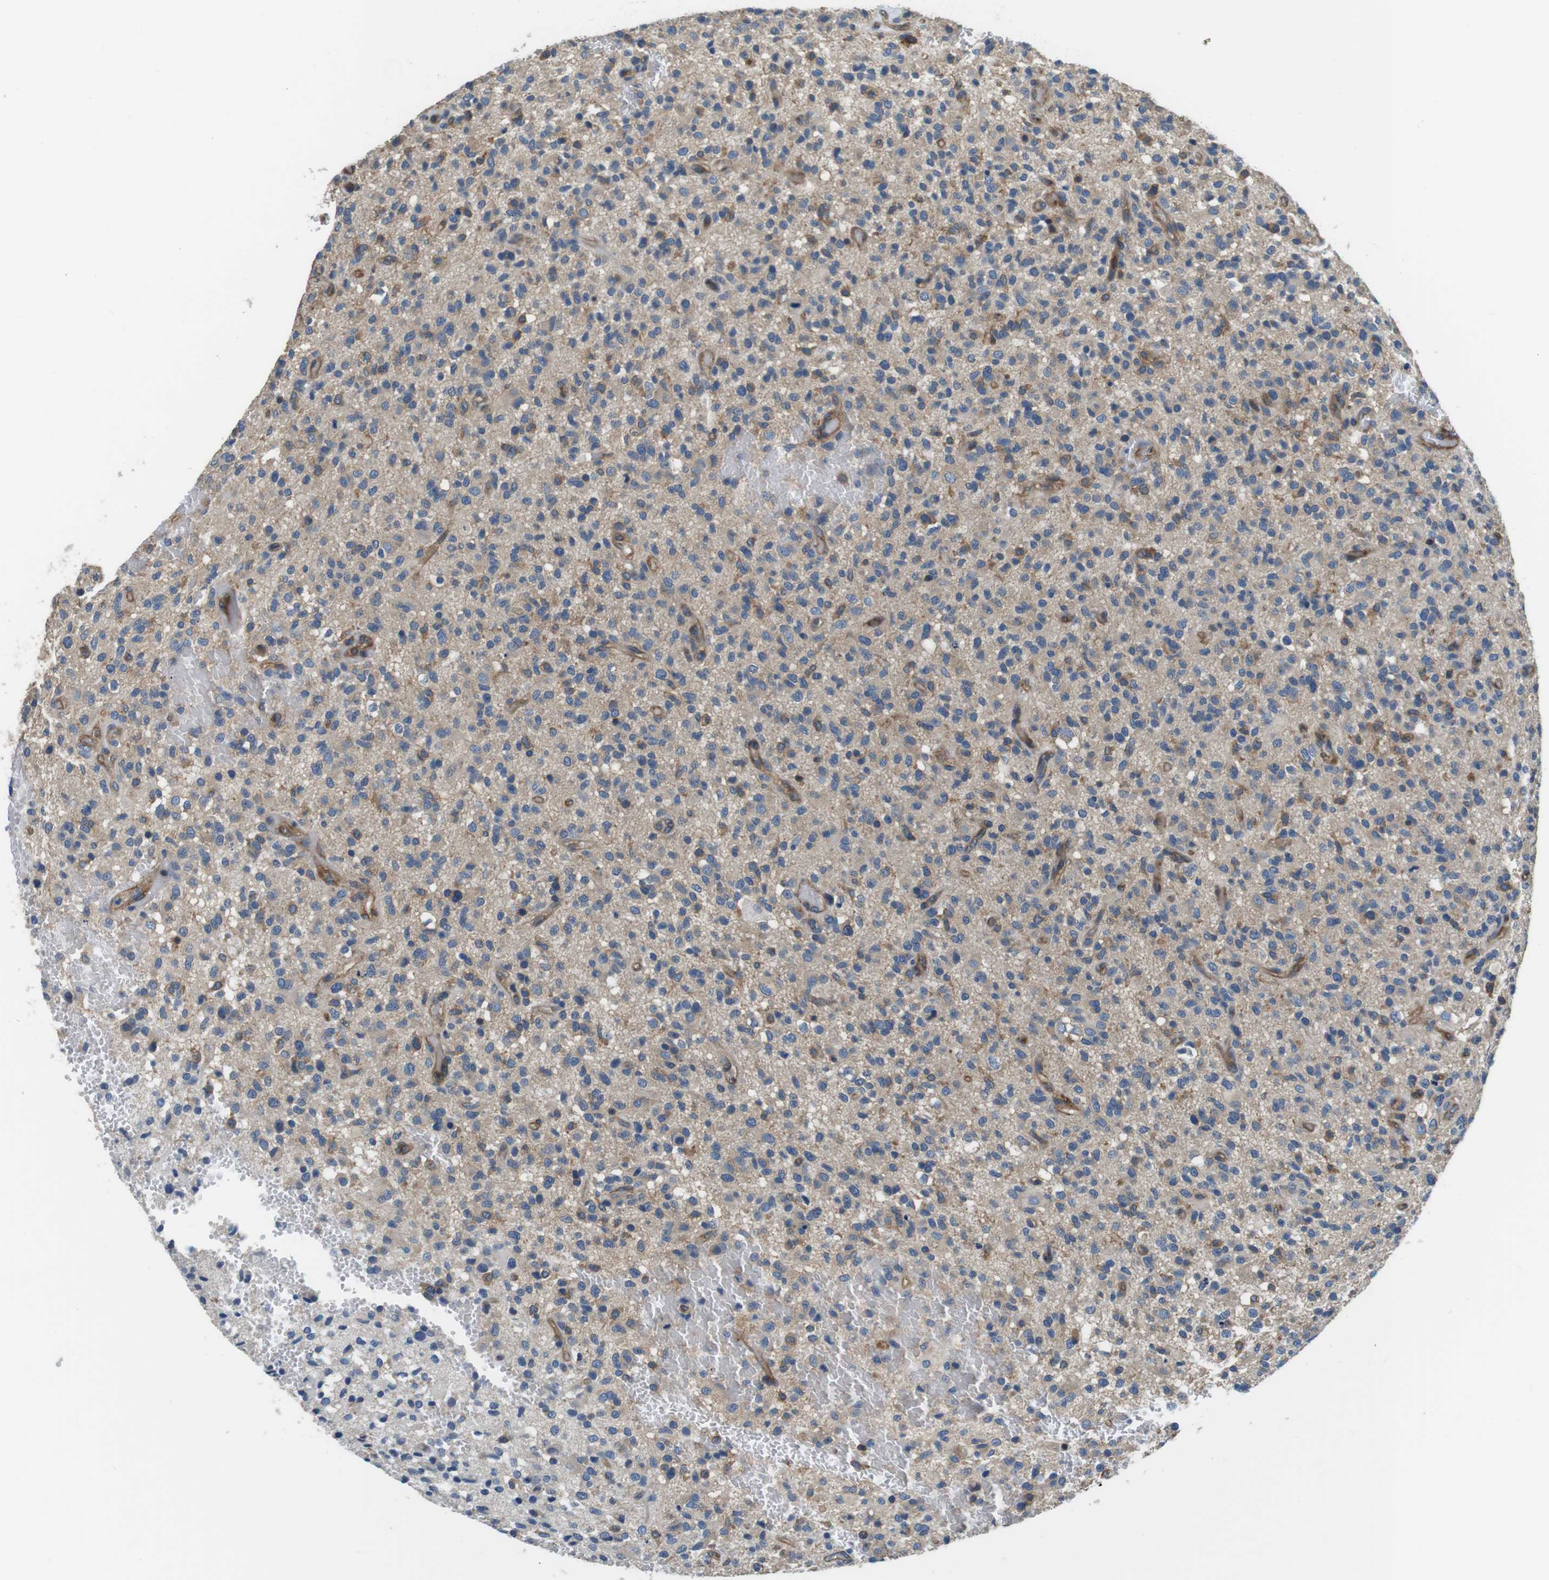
{"staining": {"intensity": "weak", "quantity": "25%-75%", "location": "cytoplasmic/membranous"}, "tissue": "glioma", "cell_type": "Tumor cells", "image_type": "cancer", "snomed": [{"axis": "morphology", "description": "Glioma, malignant, High grade"}, {"axis": "topography", "description": "Brain"}], "caption": "Brown immunohistochemical staining in human malignant glioma (high-grade) demonstrates weak cytoplasmic/membranous expression in about 25%-75% of tumor cells.", "gene": "DENND4C", "patient": {"sex": "male", "age": 71}}